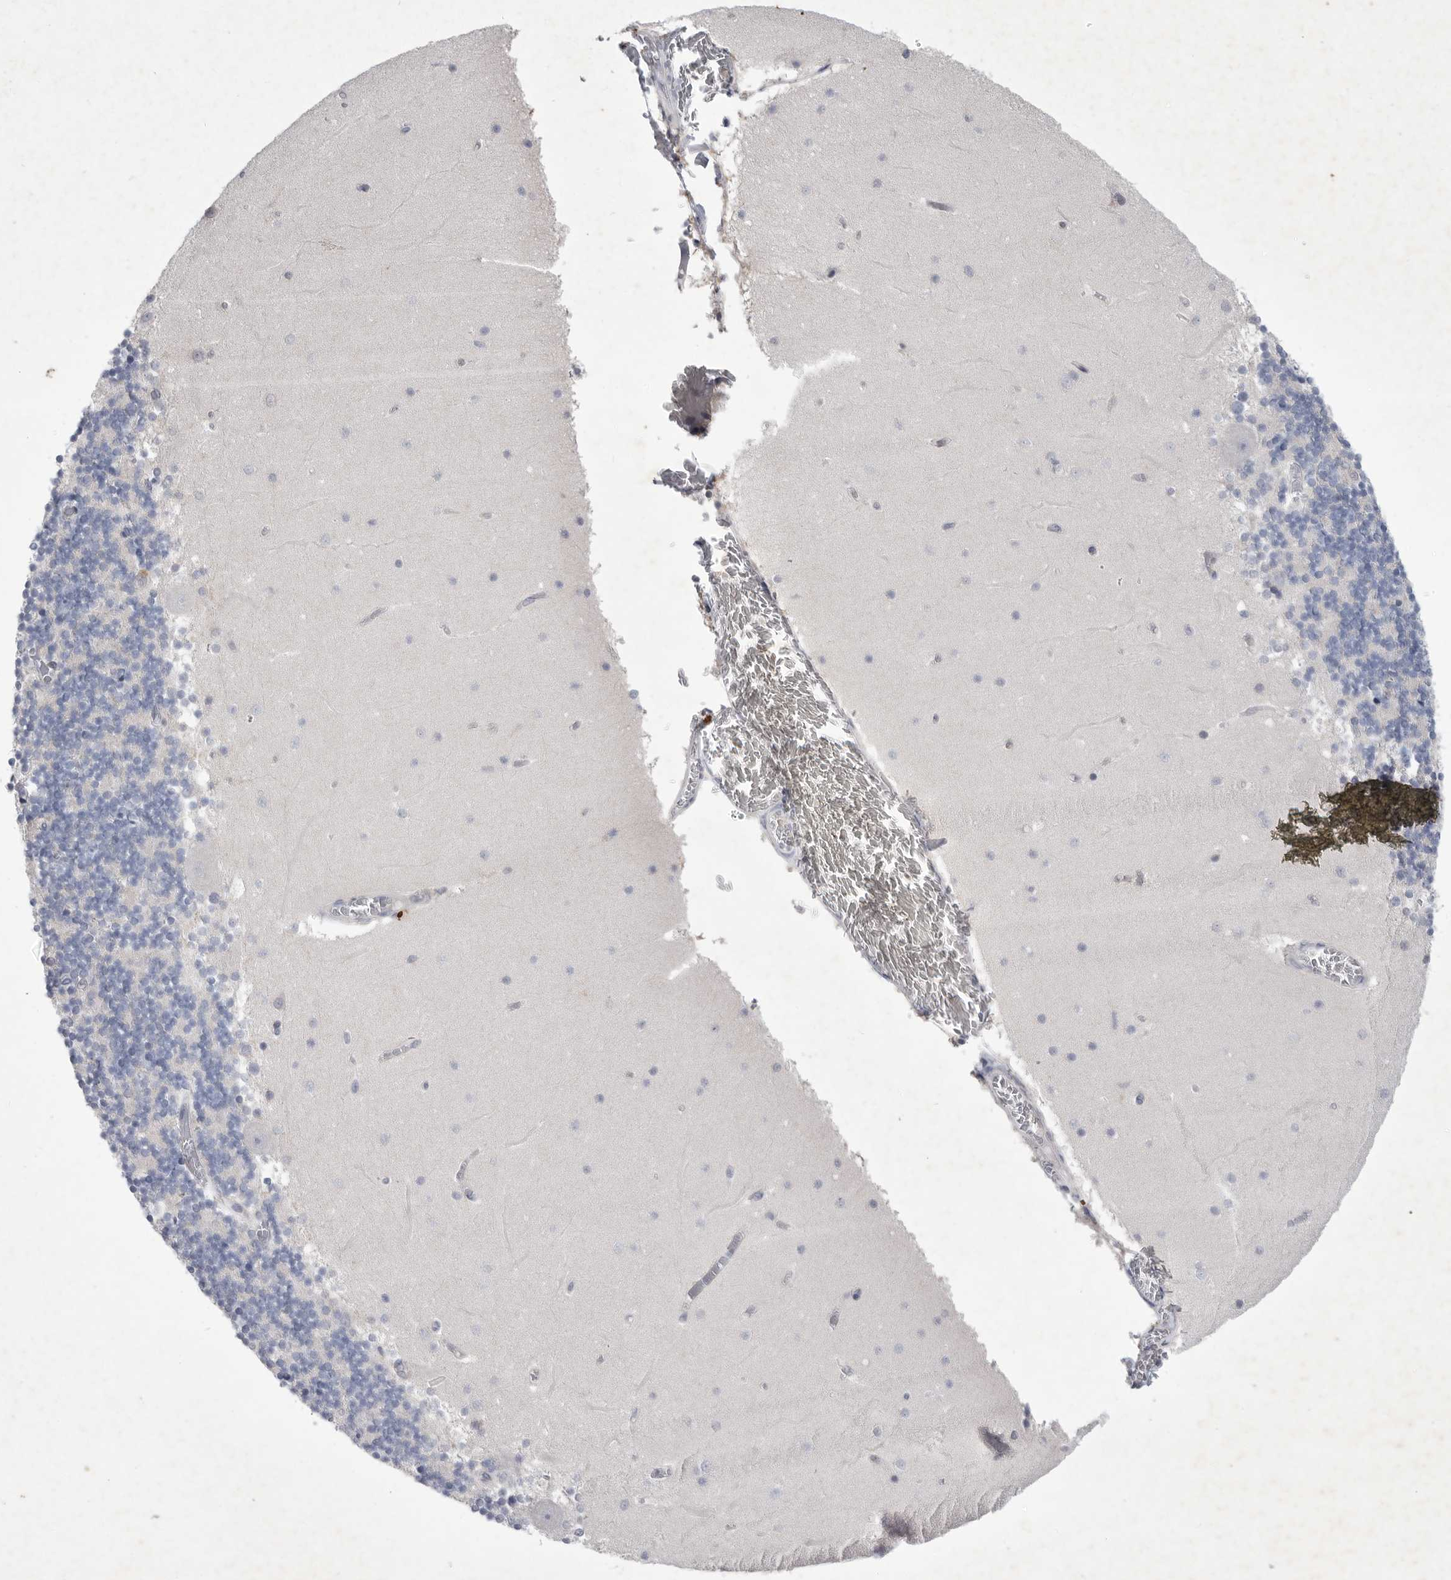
{"staining": {"intensity": "negative", "quantity": "none", "location": "none"}, "tissue": "cerebellum", "cell_type": "Cells in granular layer", "image_type": "normal", "snomed": [{"axis": "morphology", "description": "Normal tissue, NOS"}, {"axis": "topography", "description": "Cerebellum"}], "caption": "Human cerebellum stained for a protein using immunohistochemistry (IHC) displays no expression in cells in granular layer.", "gene": "SIGLEC10", "patient": {"sex": "female", "age": 28}}